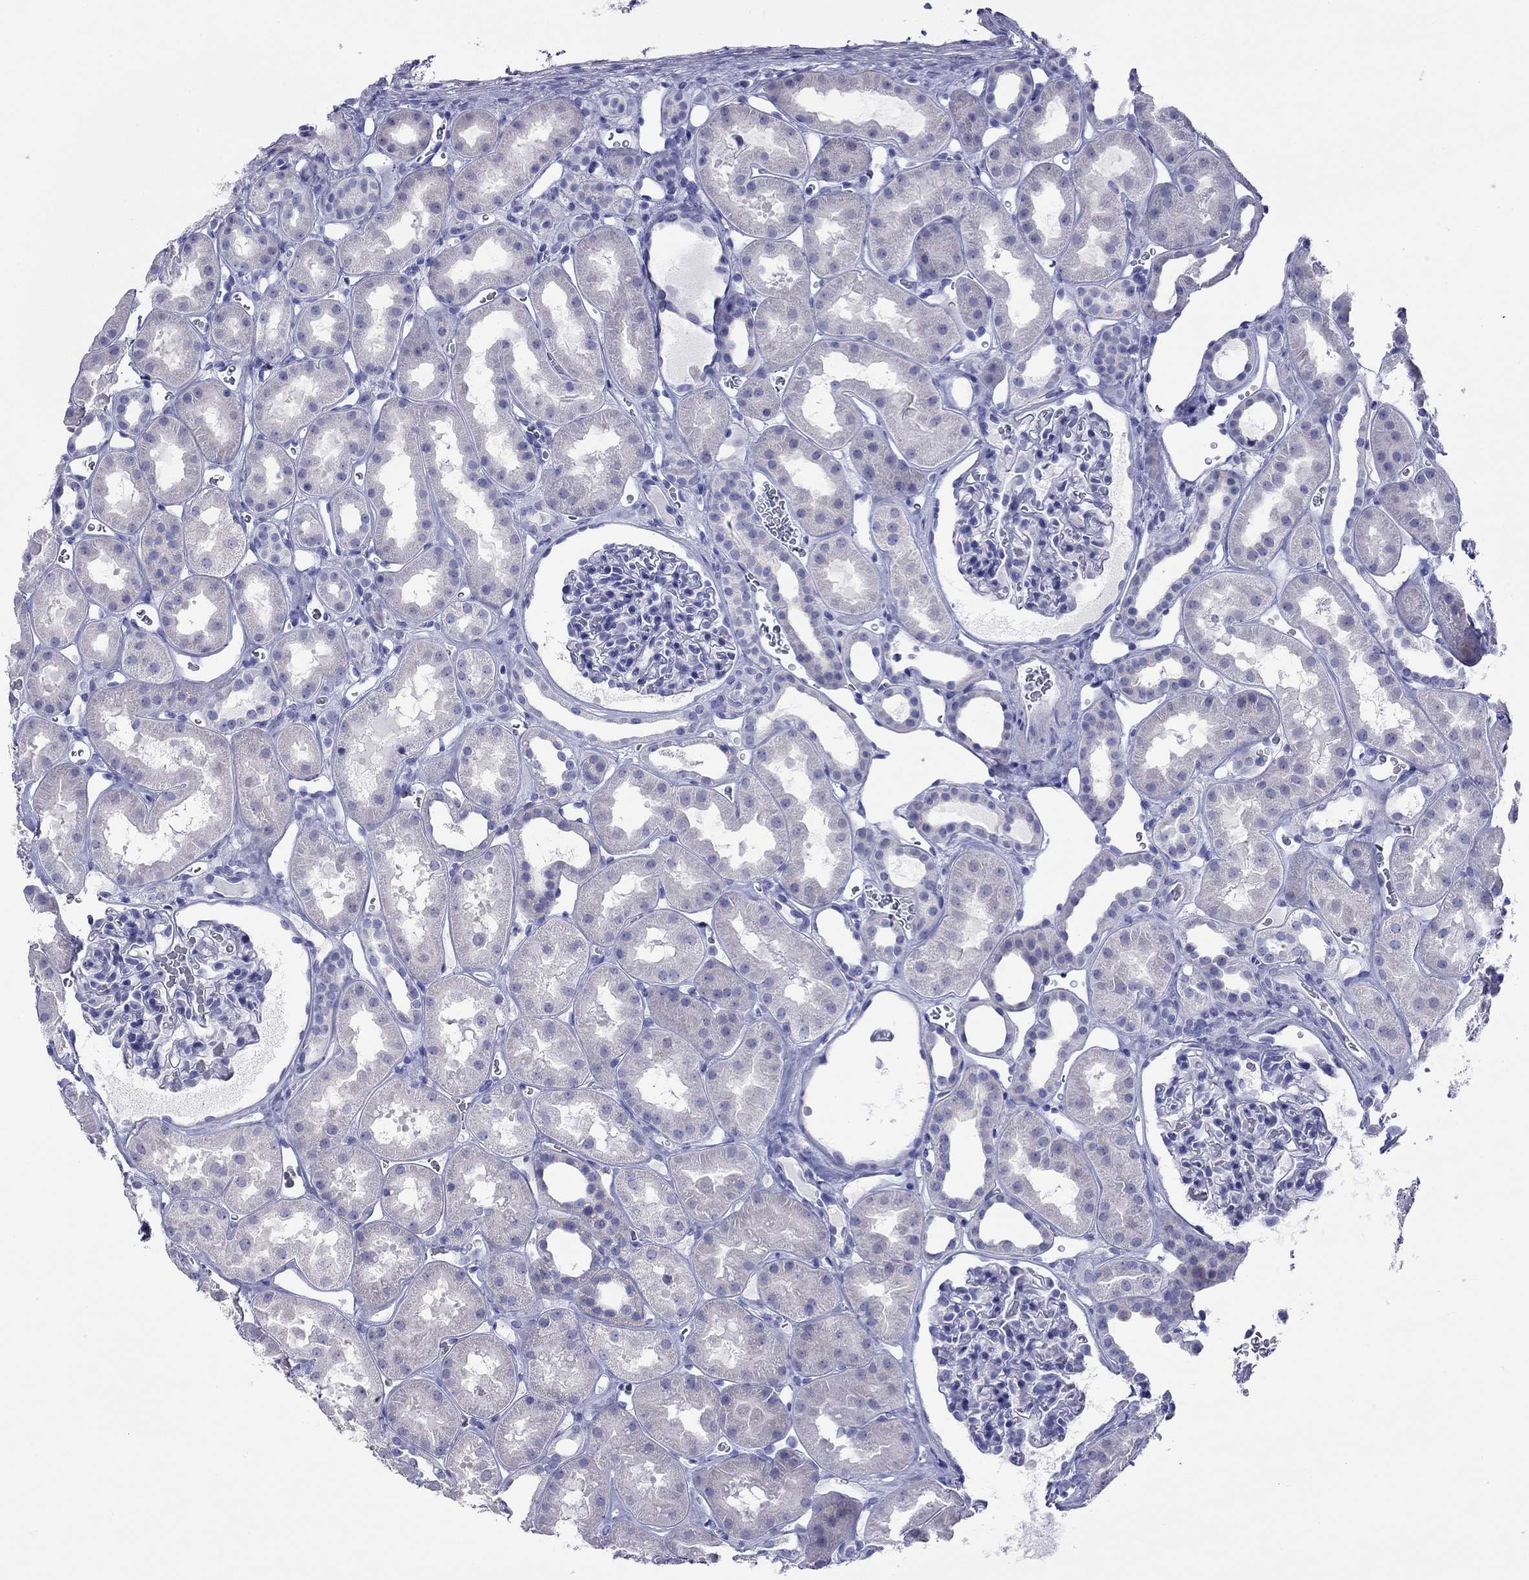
{"staining": {"intensity": "negative", "quantity": "none", "location": "none"}, "tissue": "kidney", "cell_type": "Cells in glomeruli", "image_type": "normal", "snomed": [{"axis": "morphology", "description": "Normal tissue, NOS"}, {"axis": "topography", "description": "Kidney"}], "caption": "High power microscopy micrograph of an immunohistochemistry (IHC) histopathology image of normal kidney, revealing no significant positivity in cells in glomeruli. (DAB (3,3'-diaminobenzidine) immunohistochemistry, high magnification).", "gene": "FIGLA", "patient": {"sex": "female", "age": 41}}